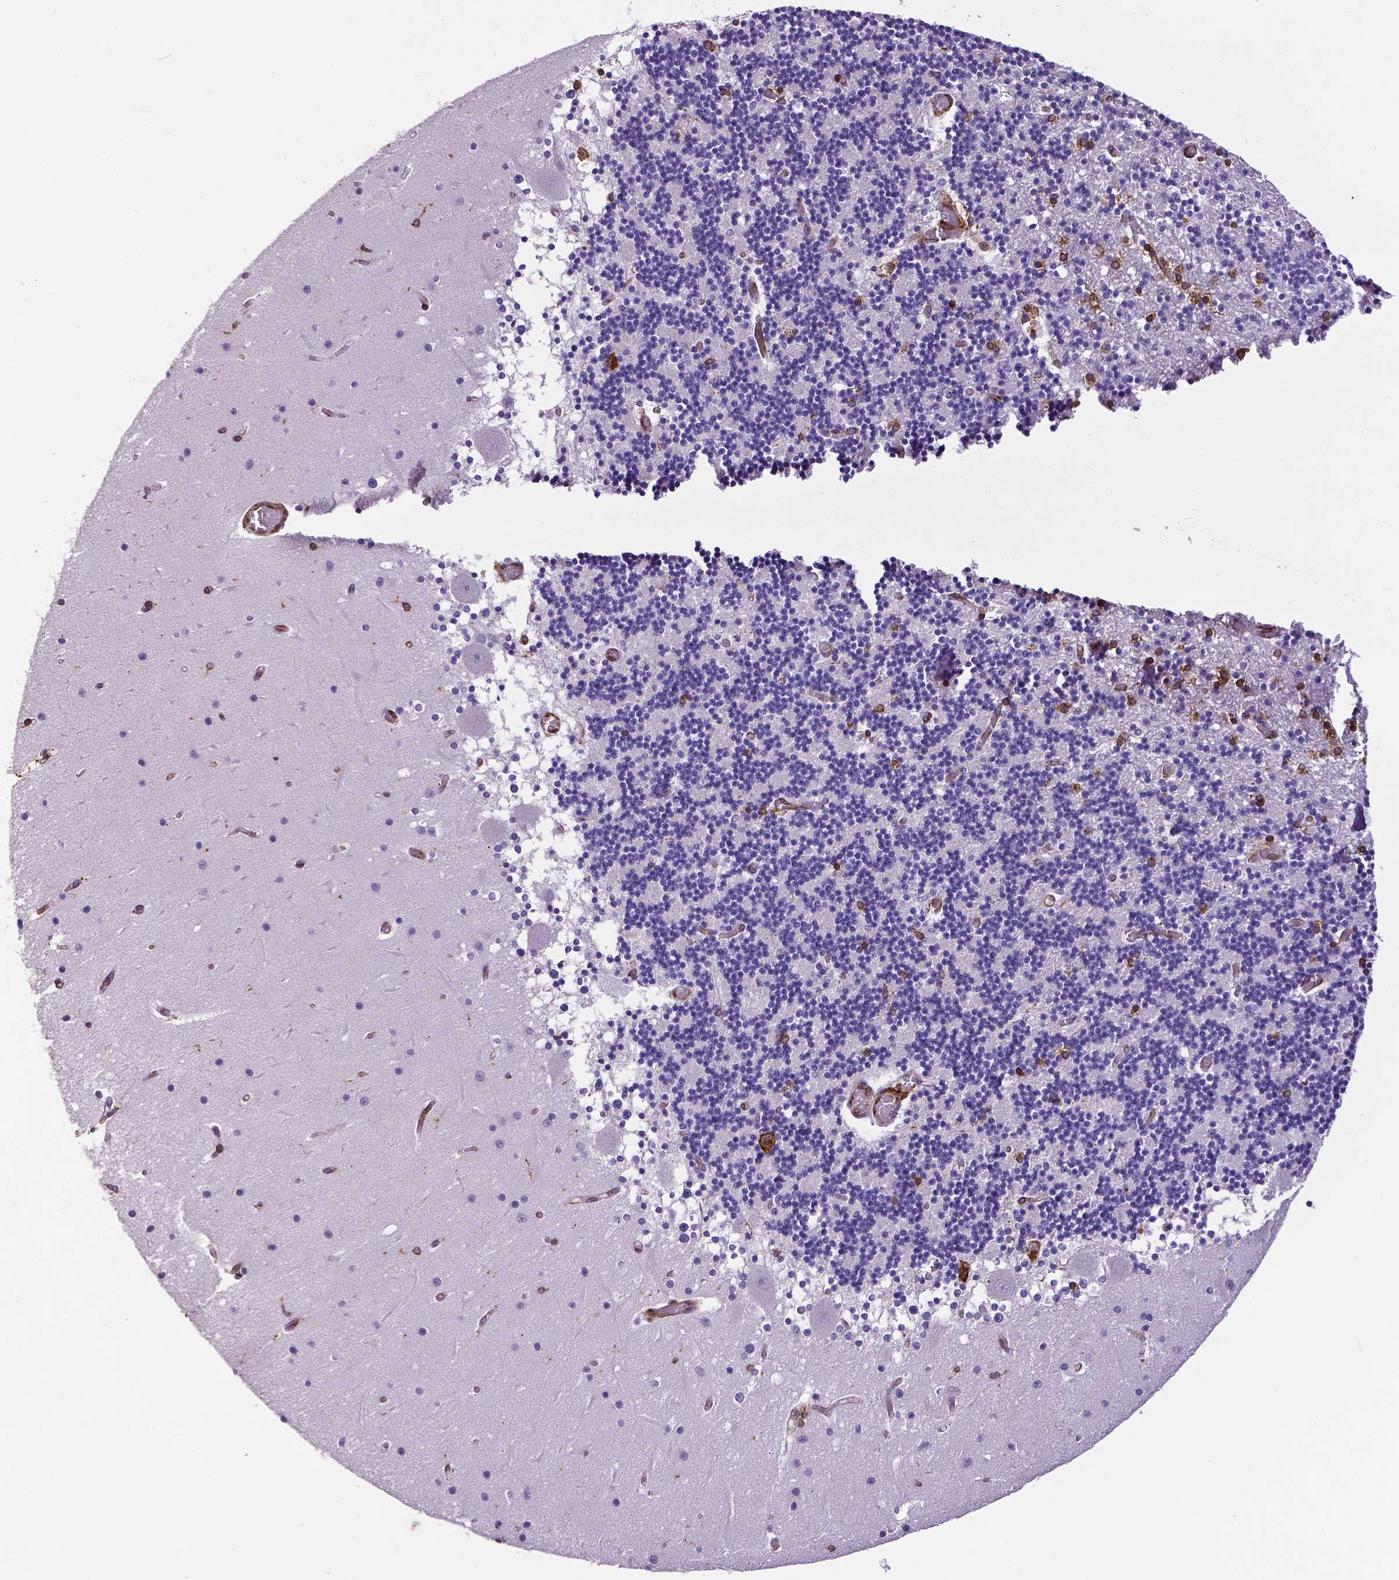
{"staining": {"intensity": "moderate", "quantity": "25%-75%", "location": "cytoplasmic/membranous"}, "tissue": "cerebellum", "cell_type": "Cells in granular layer", "image_type": "normal", "snomed": [{"axis": "morphology", "description": "Normal tissue, NOS"}, {"axis": "topography", "description": "Cerebellum"}], "caption": "Immunohistochemical staining of unremarkable cerebellum exhibits medium levels of moderate cytoplasmic/membranous positivity in approximately 25%-75% of cells in granular layer.", "gene": "MTDH", "patient": {"sex": "female", "age": 28}}